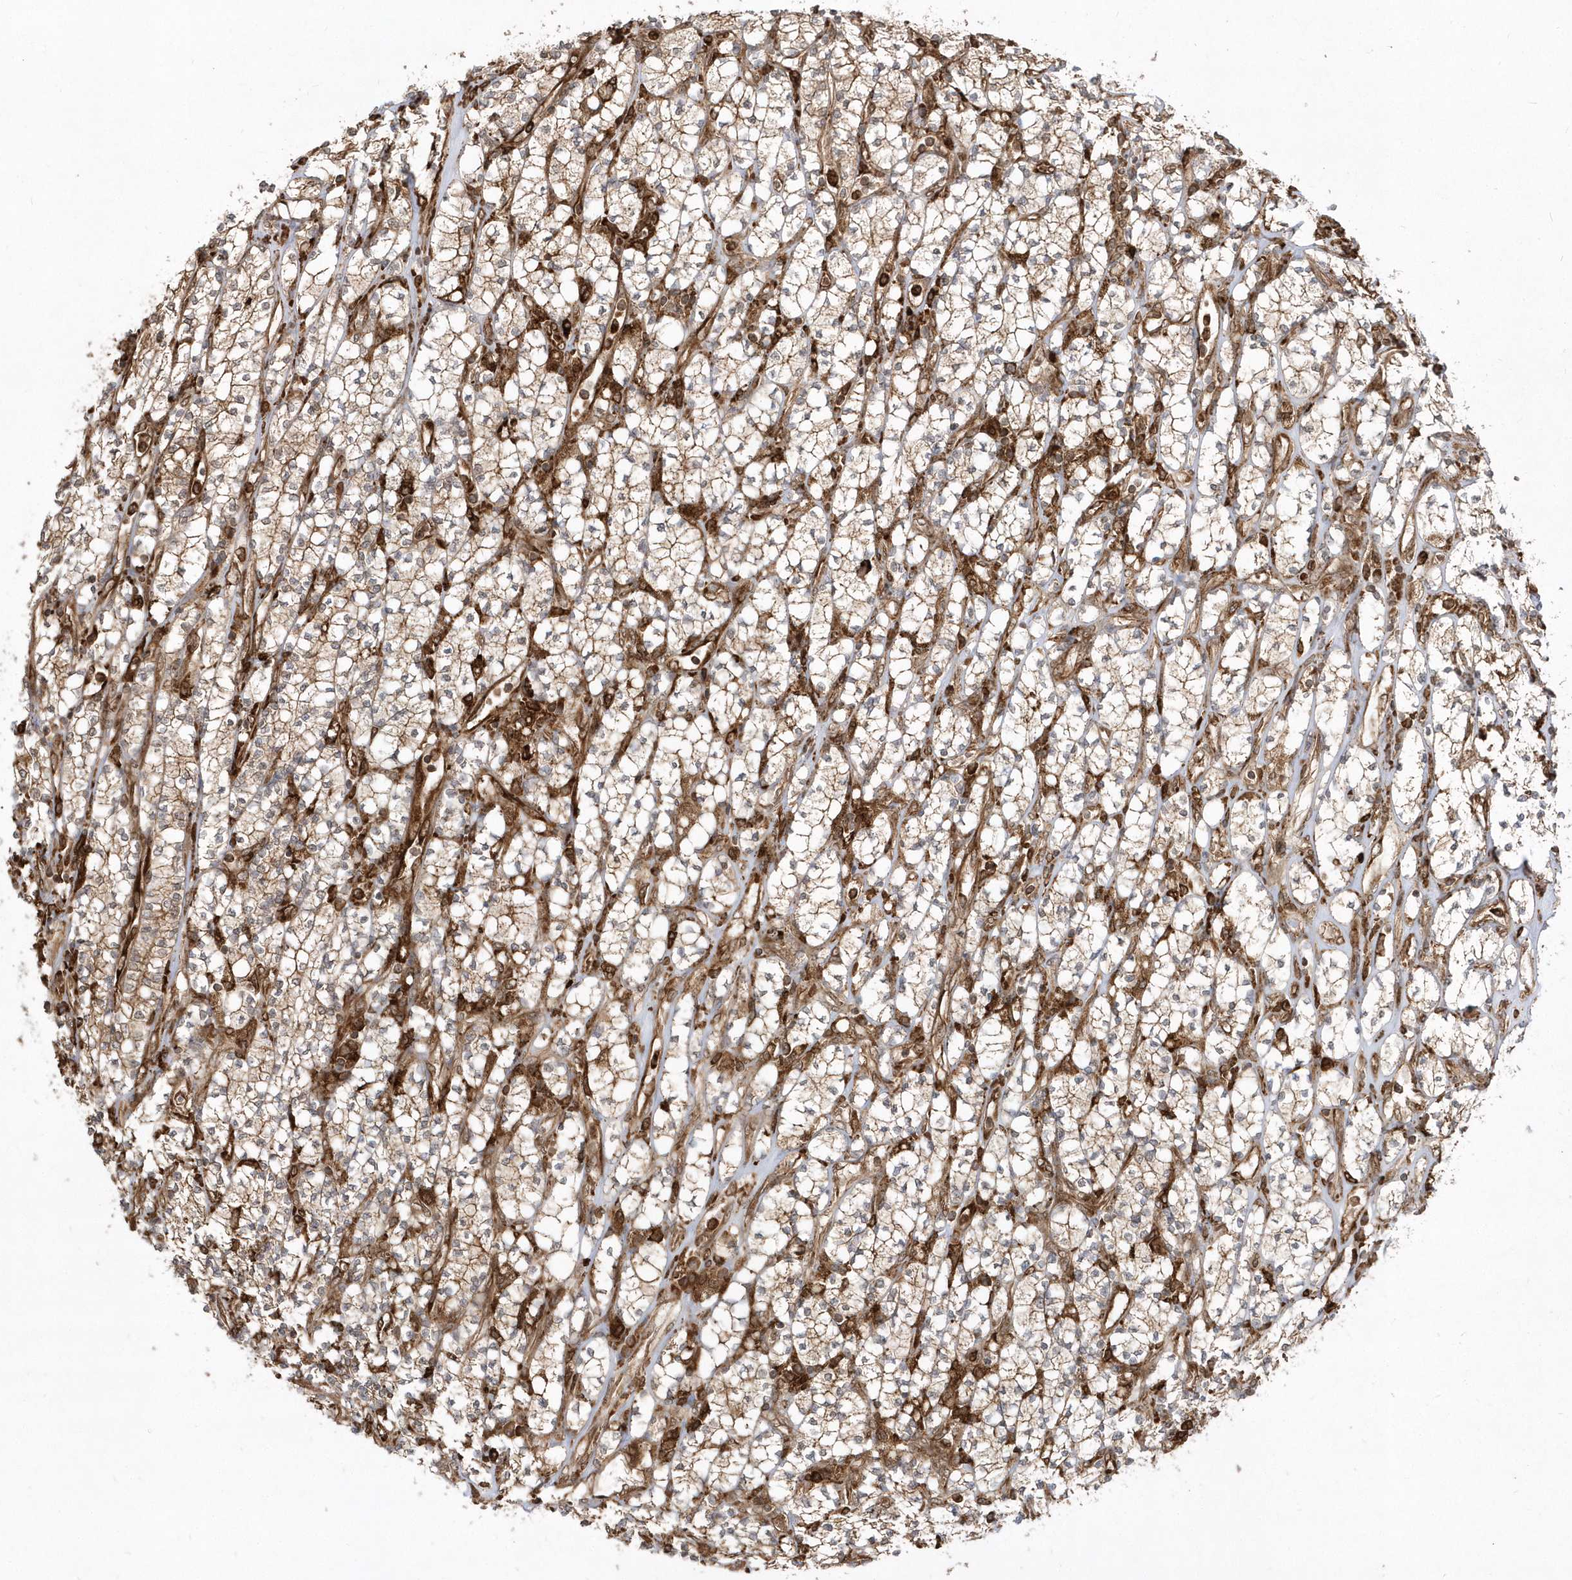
{"staining": {"intensity": "moderate", "quantity": "25%-75%", "location": "cytoplasmic/membranous"}, "tissue": "renal cancer", "cell_type": "Tumor cells", "image_type": "cancer", "snomed": [{"axis": "morphology", "description": "Adenocarcinoma, NOS"}, {"axis": "topography", "description": "Kidney"}], "caption": "This photomicrograph reveals renal cancer (adenocarcinoma) stained with immunohistochemistry to label a protein in brown. The cytoplasmic/membranous of tumor cells show moderate positivity for the protein. Nuclei are counter-stained blue.", "gene": "EPC2", "patient": {"sex": "male", "age": 77}}